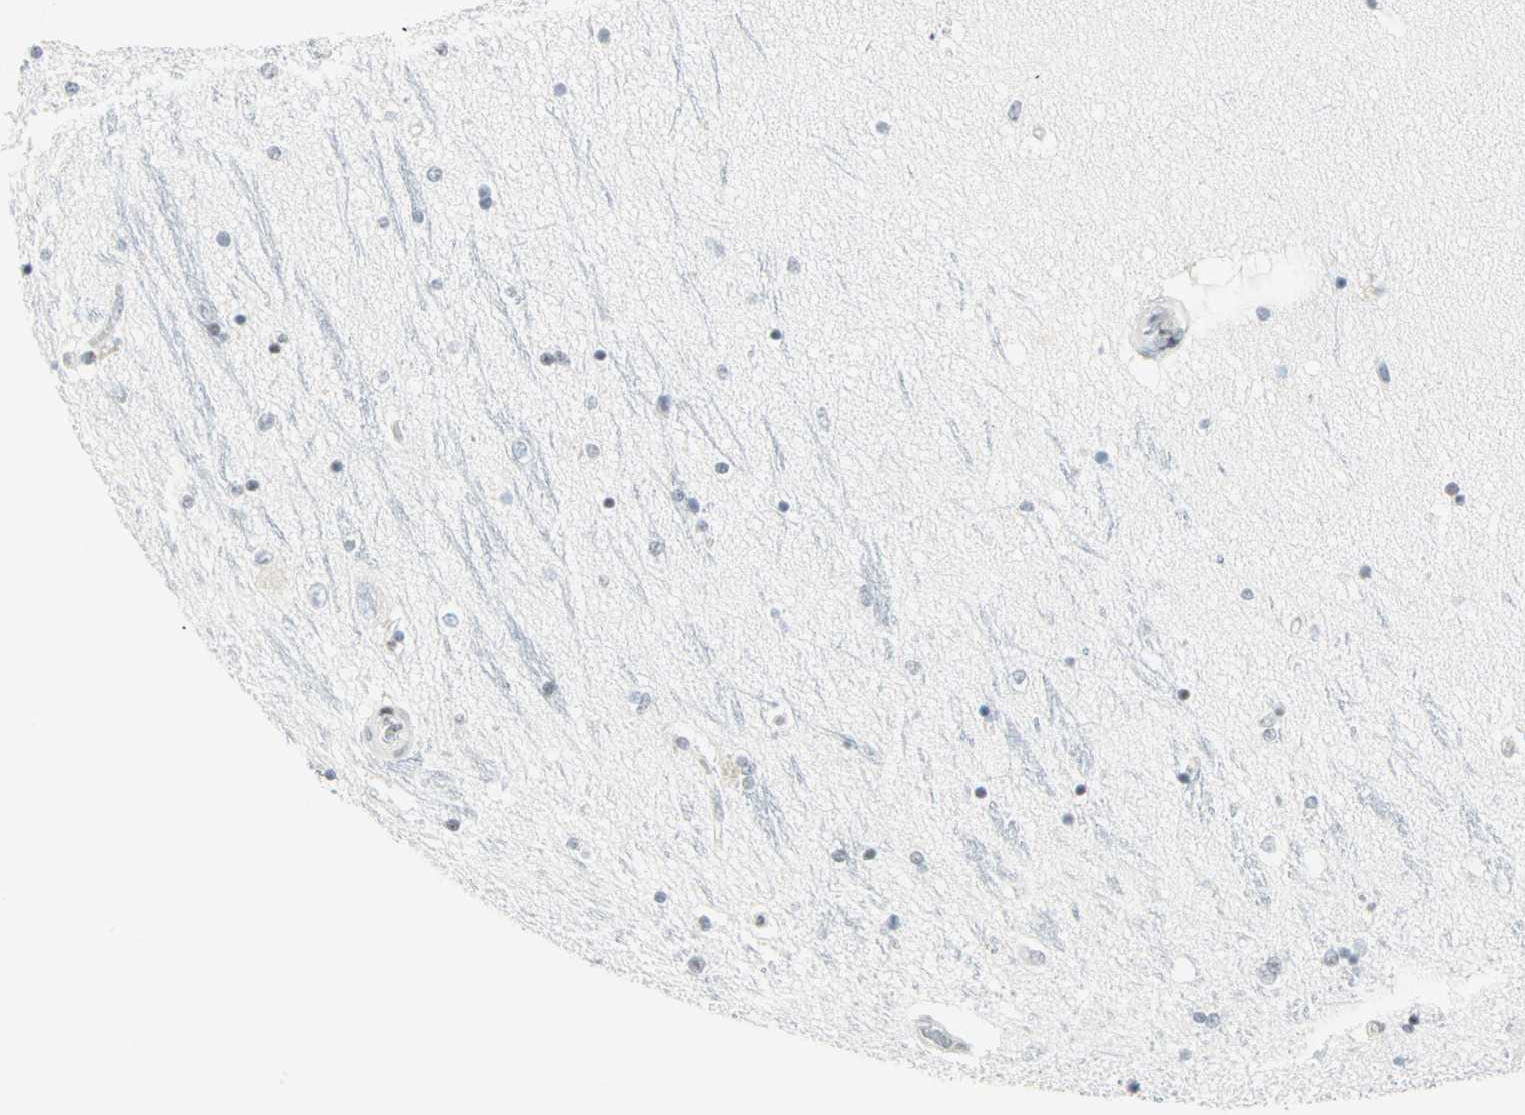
{"staining": {"intensity": "negative", "quantity": "none", "location": "none"}, "tissue": "hippocampus", "cell_type": "Glial cells", "image_type": "normal", "snomed": [{"axis": "morphology", "description": "Normal tissue, NOS"}, {"axis": "topography", "description": "Hippocampus"}], "caption": "High magnification brightfield microscopy of normal hippocampus stained with DAB (3,3'-diaminobenzidine) (brown) and counterstained with hematoxylin (blue): glial cells show no significant positivity.", "gene": "PKNOX1", "patient": {"sex": "female", "age": 54}}